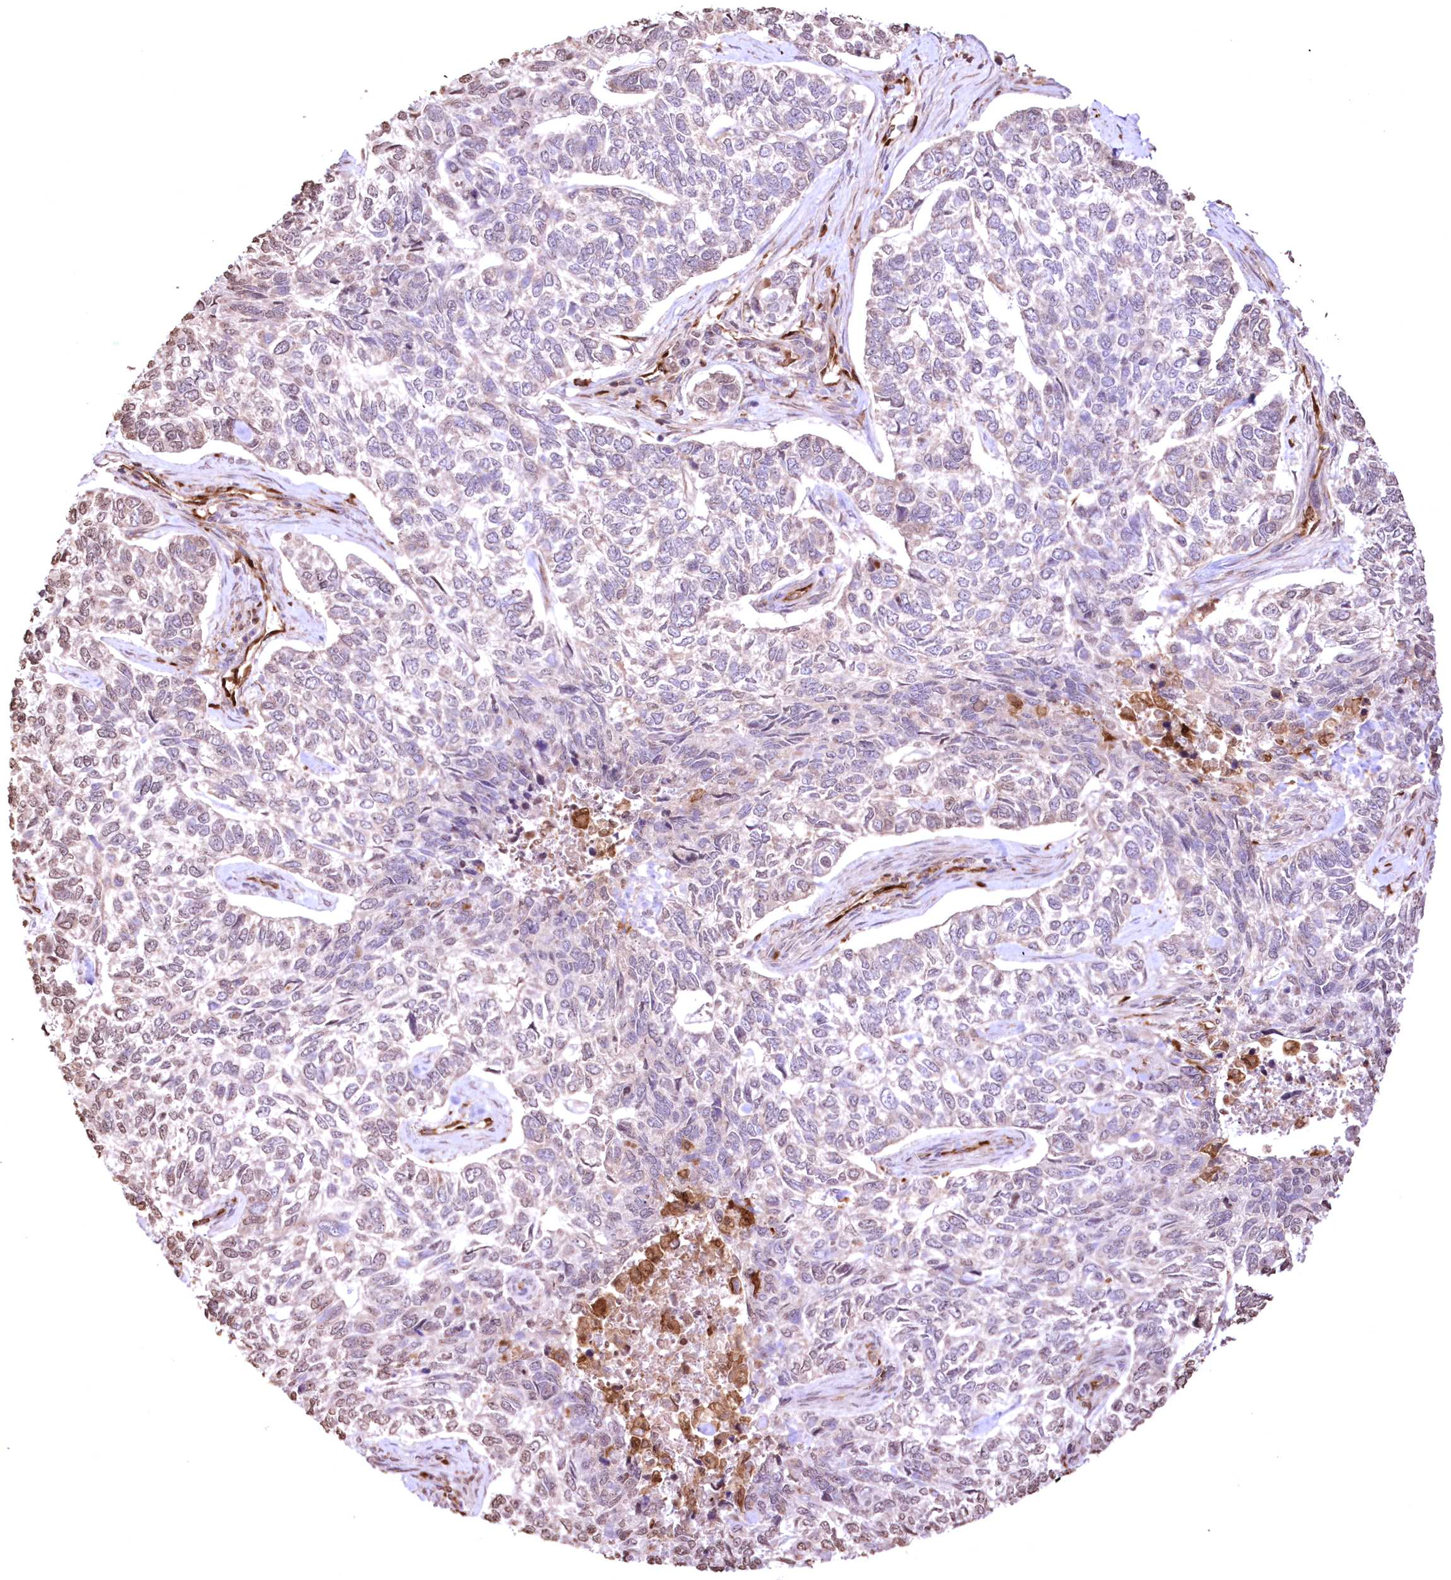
{"staining": {"intensity": "negative", "quantity": "none", "location": "none"}, "tissue": "skin cancer", "cell_type": "Tumor cells", "image_type": "cancer", "snomed": [{"axis": "morphology", "description": "Basal cell carcinoma"}, {"axis": "topography", "description": "Skin"}], "caption": "DAB immunohistochemical staining of basal cell carcinoma (skin) reveals no significant staining in tumor cells. (DAB (3,3'-diaminobenzidine) IHC, high magnification).", "gene": "FCHO2", "patient": {"sex": "female", "age": 65}}